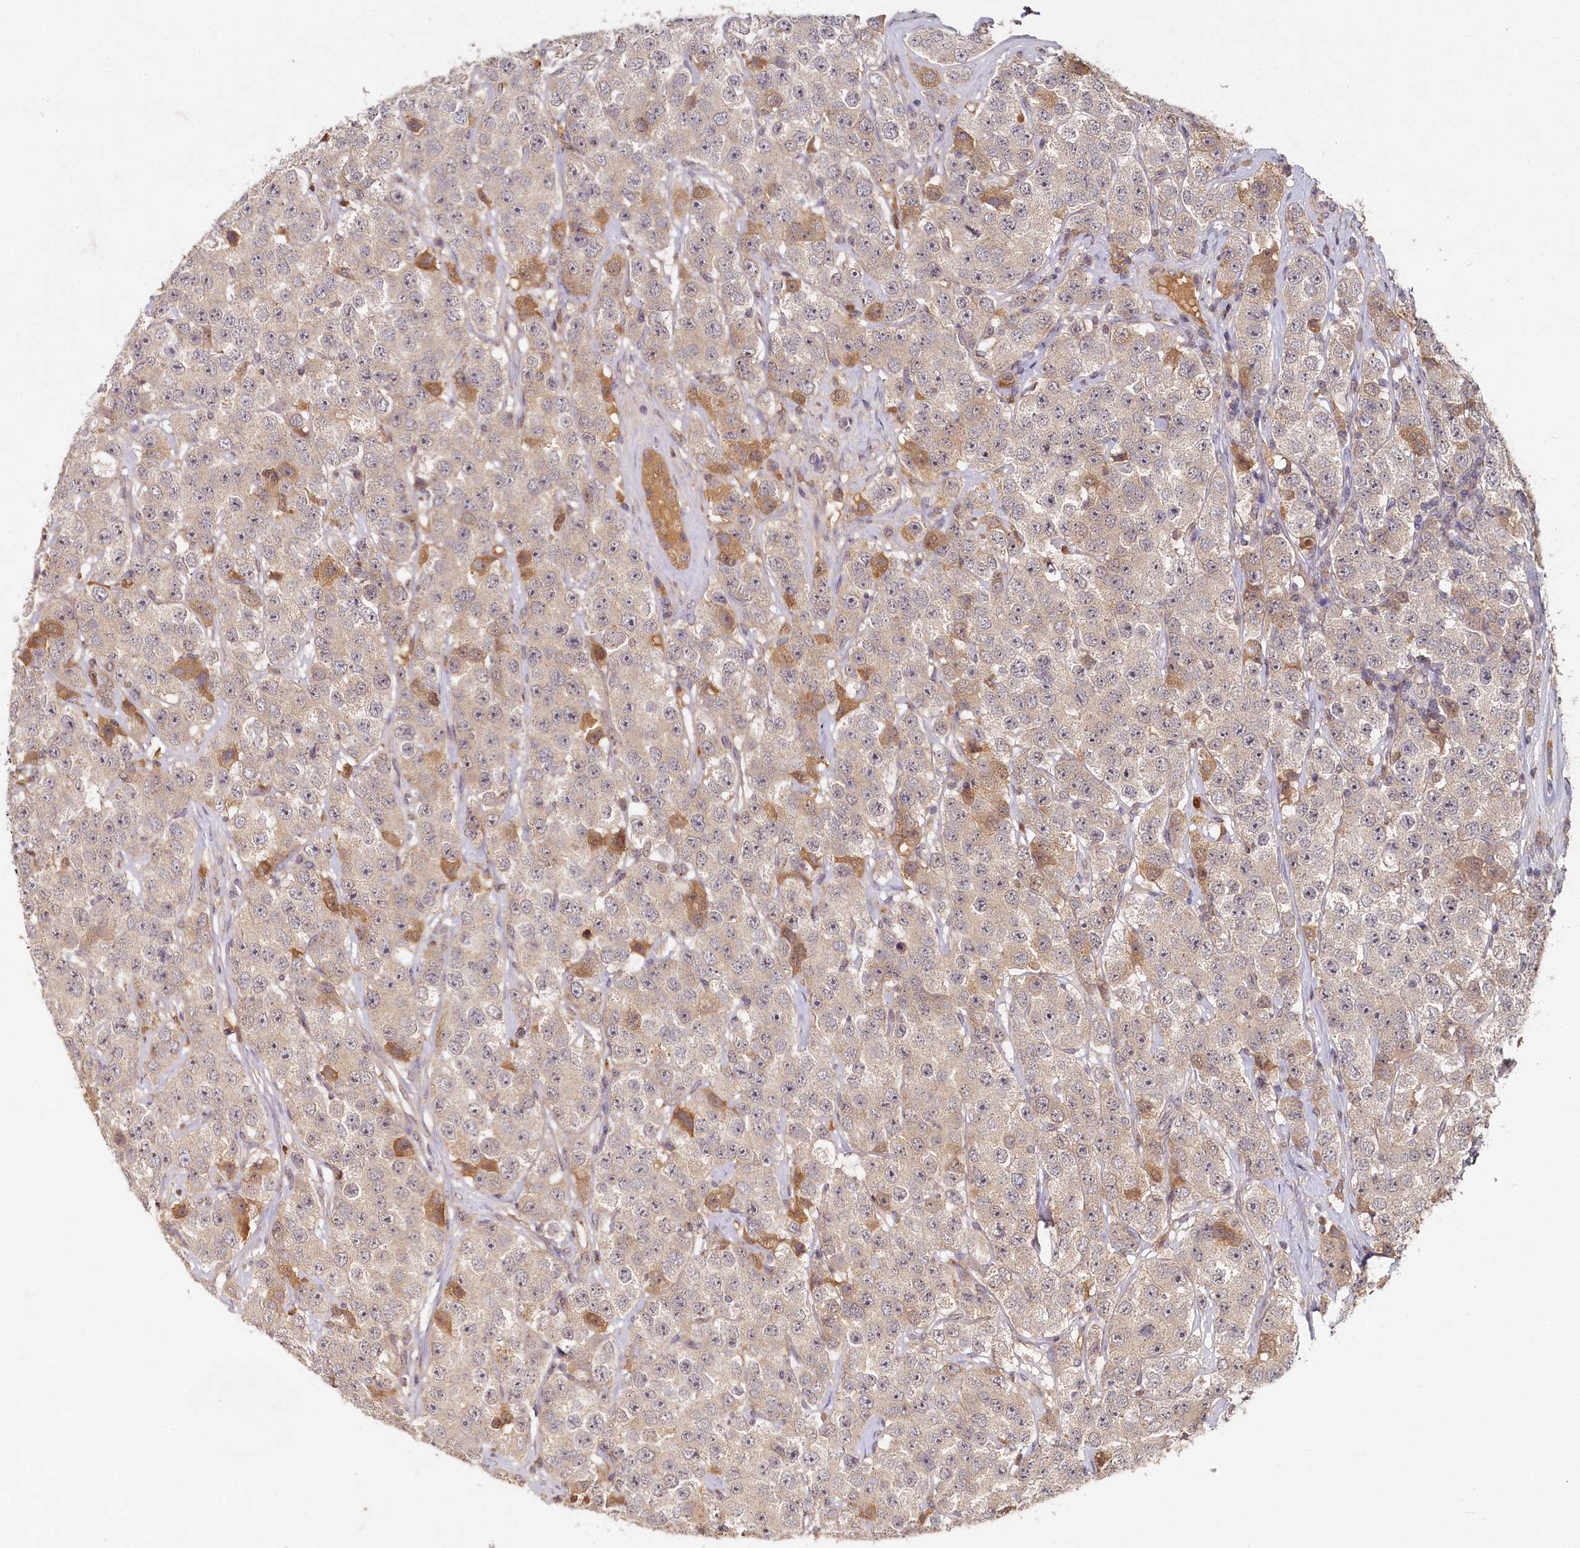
{"staining": {"intensity": "moderate", "quantity": "<25%", "location": "cytoplasmic/membranous"}, "tissue": "testis cancer", "cell_type": "Tumor cells", "image_type": "cancer", "snomed": [{"axis": "morphology", "description": "Seminoma, NOS"}, {"axis": "topography", "description": "Testis"}], "caption": "A histopathology image of human seminoma (testis) stained for a protein exhibits moderate cytoplasmic/membranous brown staining in tumor cells.", "gene": "HERC3", "patient": {"sex": "male", "age": 28}}